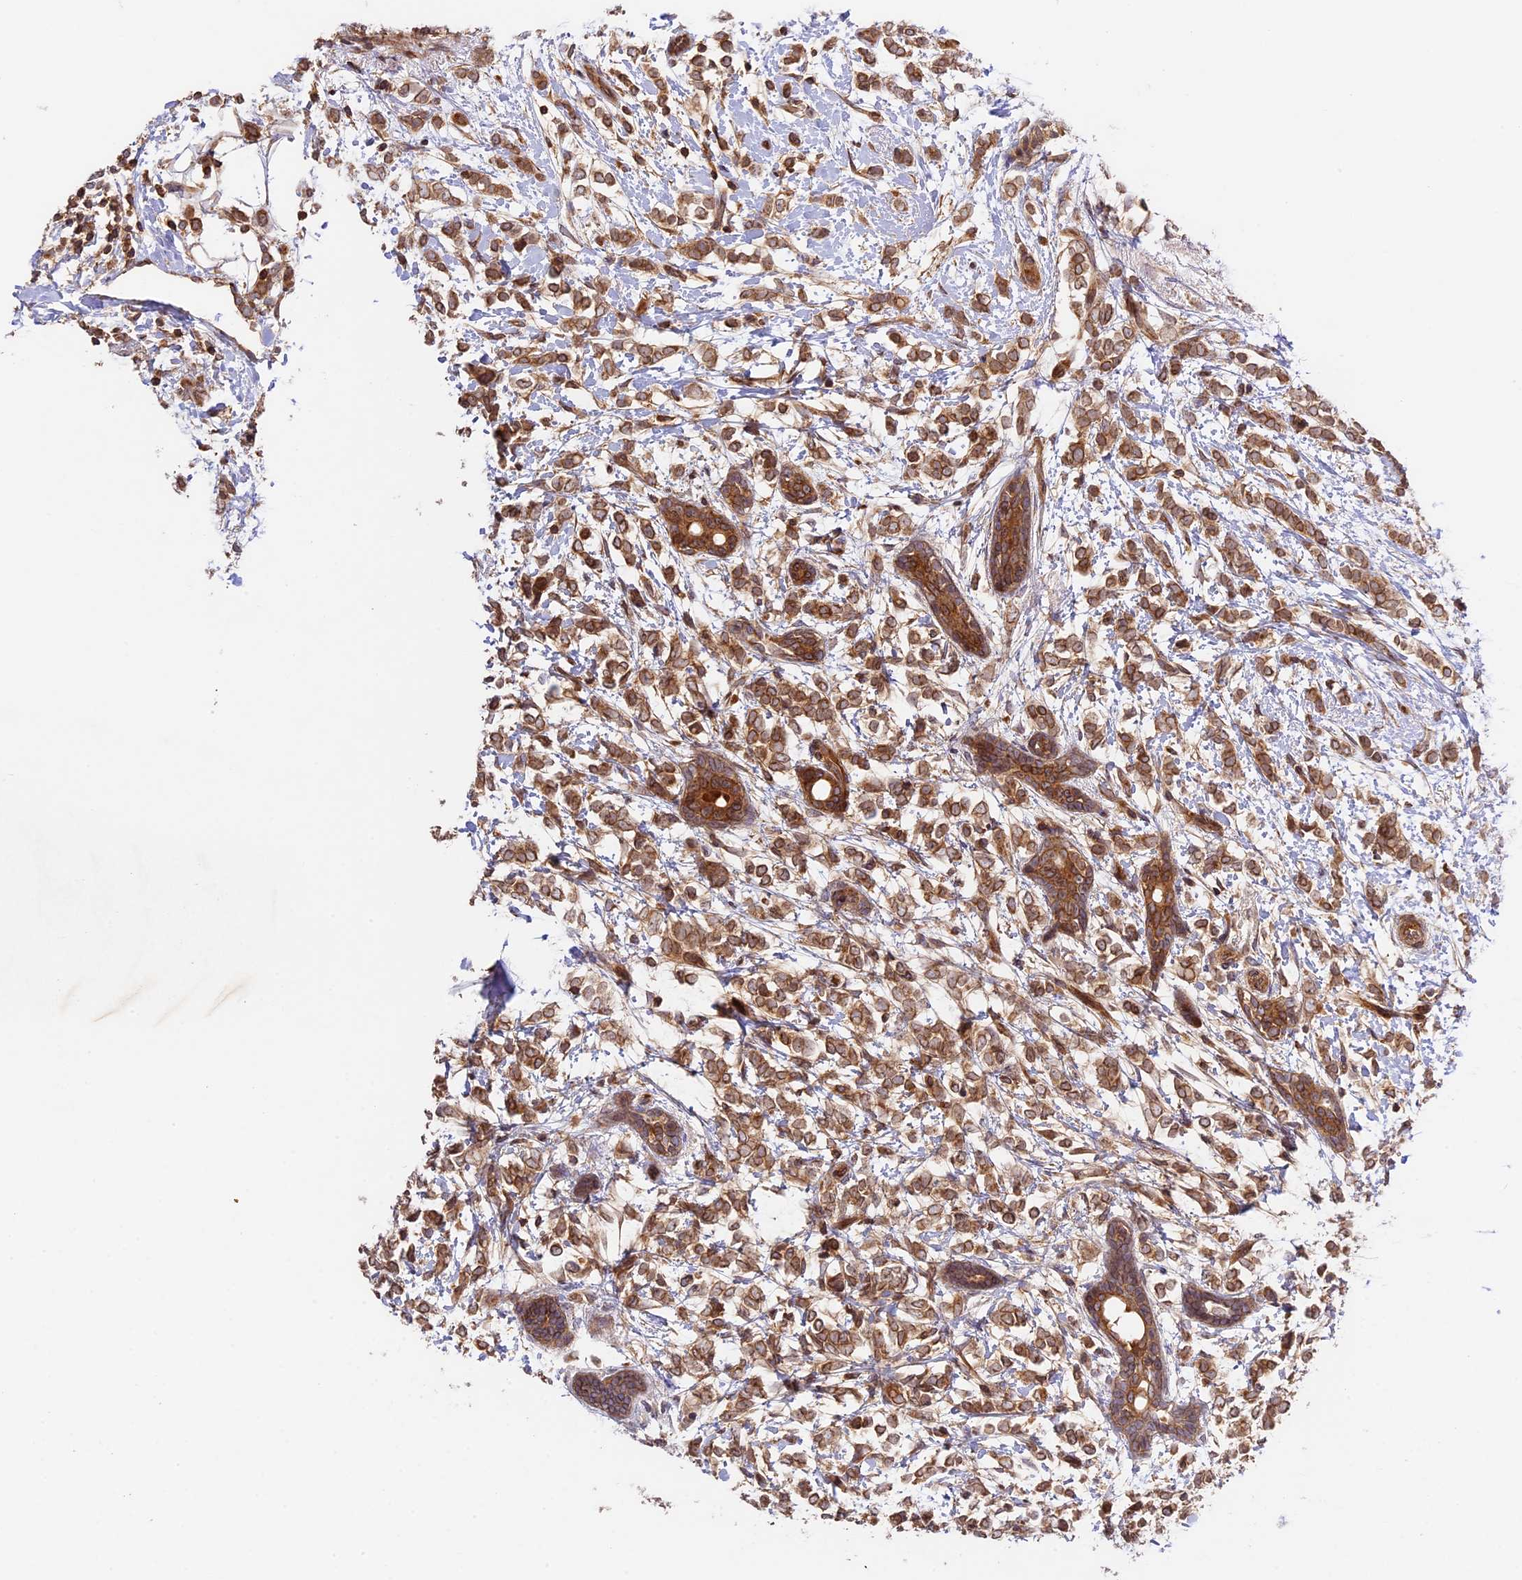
{"staining": {"intensity": "moderate", "quantity": ">75%", "location": "cytoplasmic/membranous"}, "tissue": "breast cancer", "cell_type": "Tumor cells", "image_type": "cancer", "snomed": [{"axis": "morphology", "description": "Normal tissue, NOS"}, {"axis": "morphology", "description": "Lobular carcinoma"}, {"axis": "topography", "description": "Breast"}], "caption": "Lobular carcinoma (breast) was stained to show a protein in brown. There is medium levels of moderate cytoplasmic/membranous staining in approximately >75% of tumor cells.", "gene": "DGKH", "patient": {"sex": "female", "age": 47}}